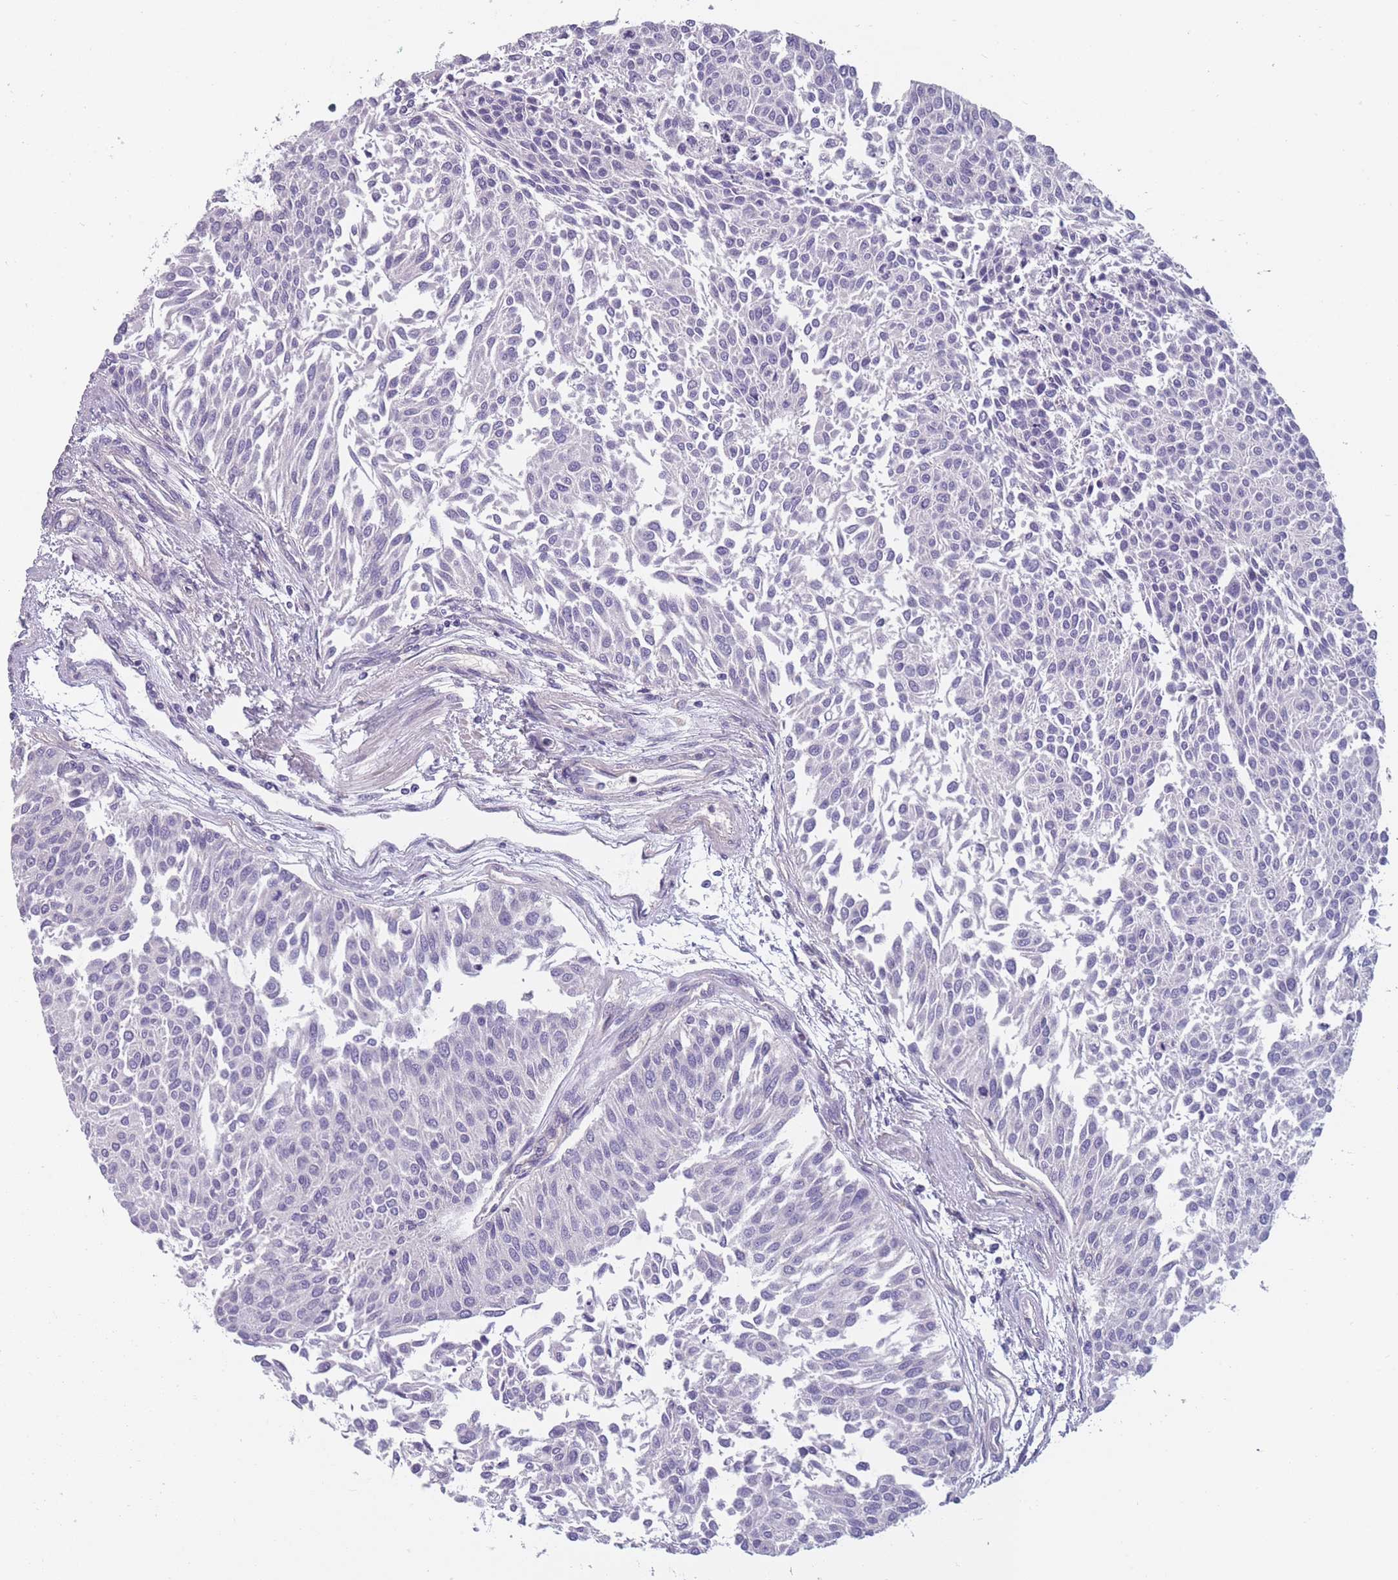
{"staining": {"intensity": "negative", "quantity": "none", "location": "none"}, "tissue": "urothelial cancer", "cell_type": "Tumor cells", "image_type": "cancer", "snomed": [{"axis": "morphology", "description": "Urothelial carcinoma, NOS"}, {"axis": "topography", "description": "Urinary bladder"}], "caption": "This is an immunohistochemistry photomicrograph of human urothelial cancer. There is no positivity in tumor cells.", "gene": "FAM83F", "patient": {"sex": "male", "age": 55}}